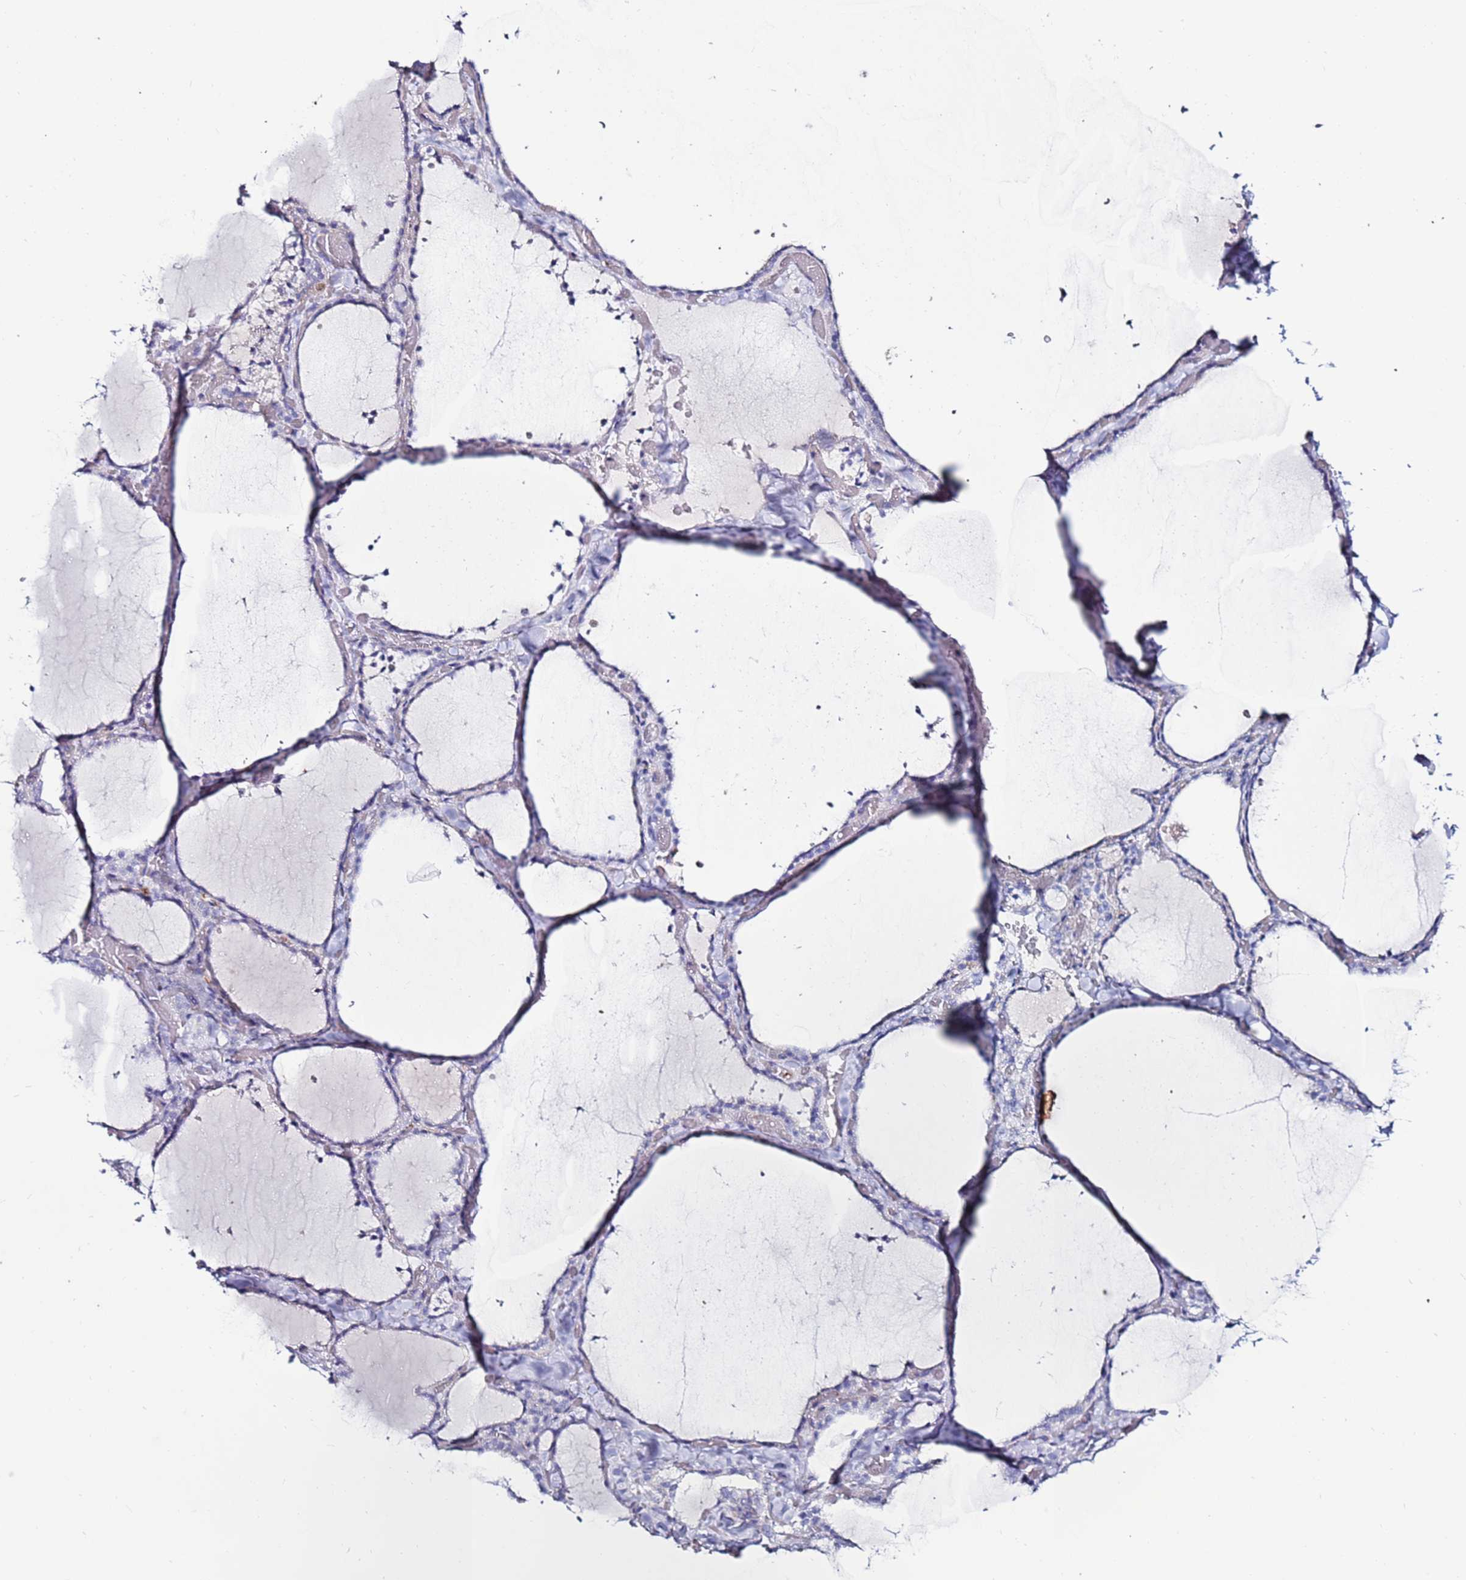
{"staining": {"intensity": "negative", "quantity": "none", "location": "none"}, "tissue": "thyroid gland", "cell_type": "Glandular cells", "image_type": "normal", "snomed": [{"axis": "morphology", "description": "Normal tissue, NOS"}, {"axis": "topography", "description": "Thyroid gland"}], "caption": "This is an immunohistochemistry micrograph of benign thyroid gland. There is no positivity in glandular cells.", "gene": "CLEC4M", "patient": {"sex": "female", "age": 22}}